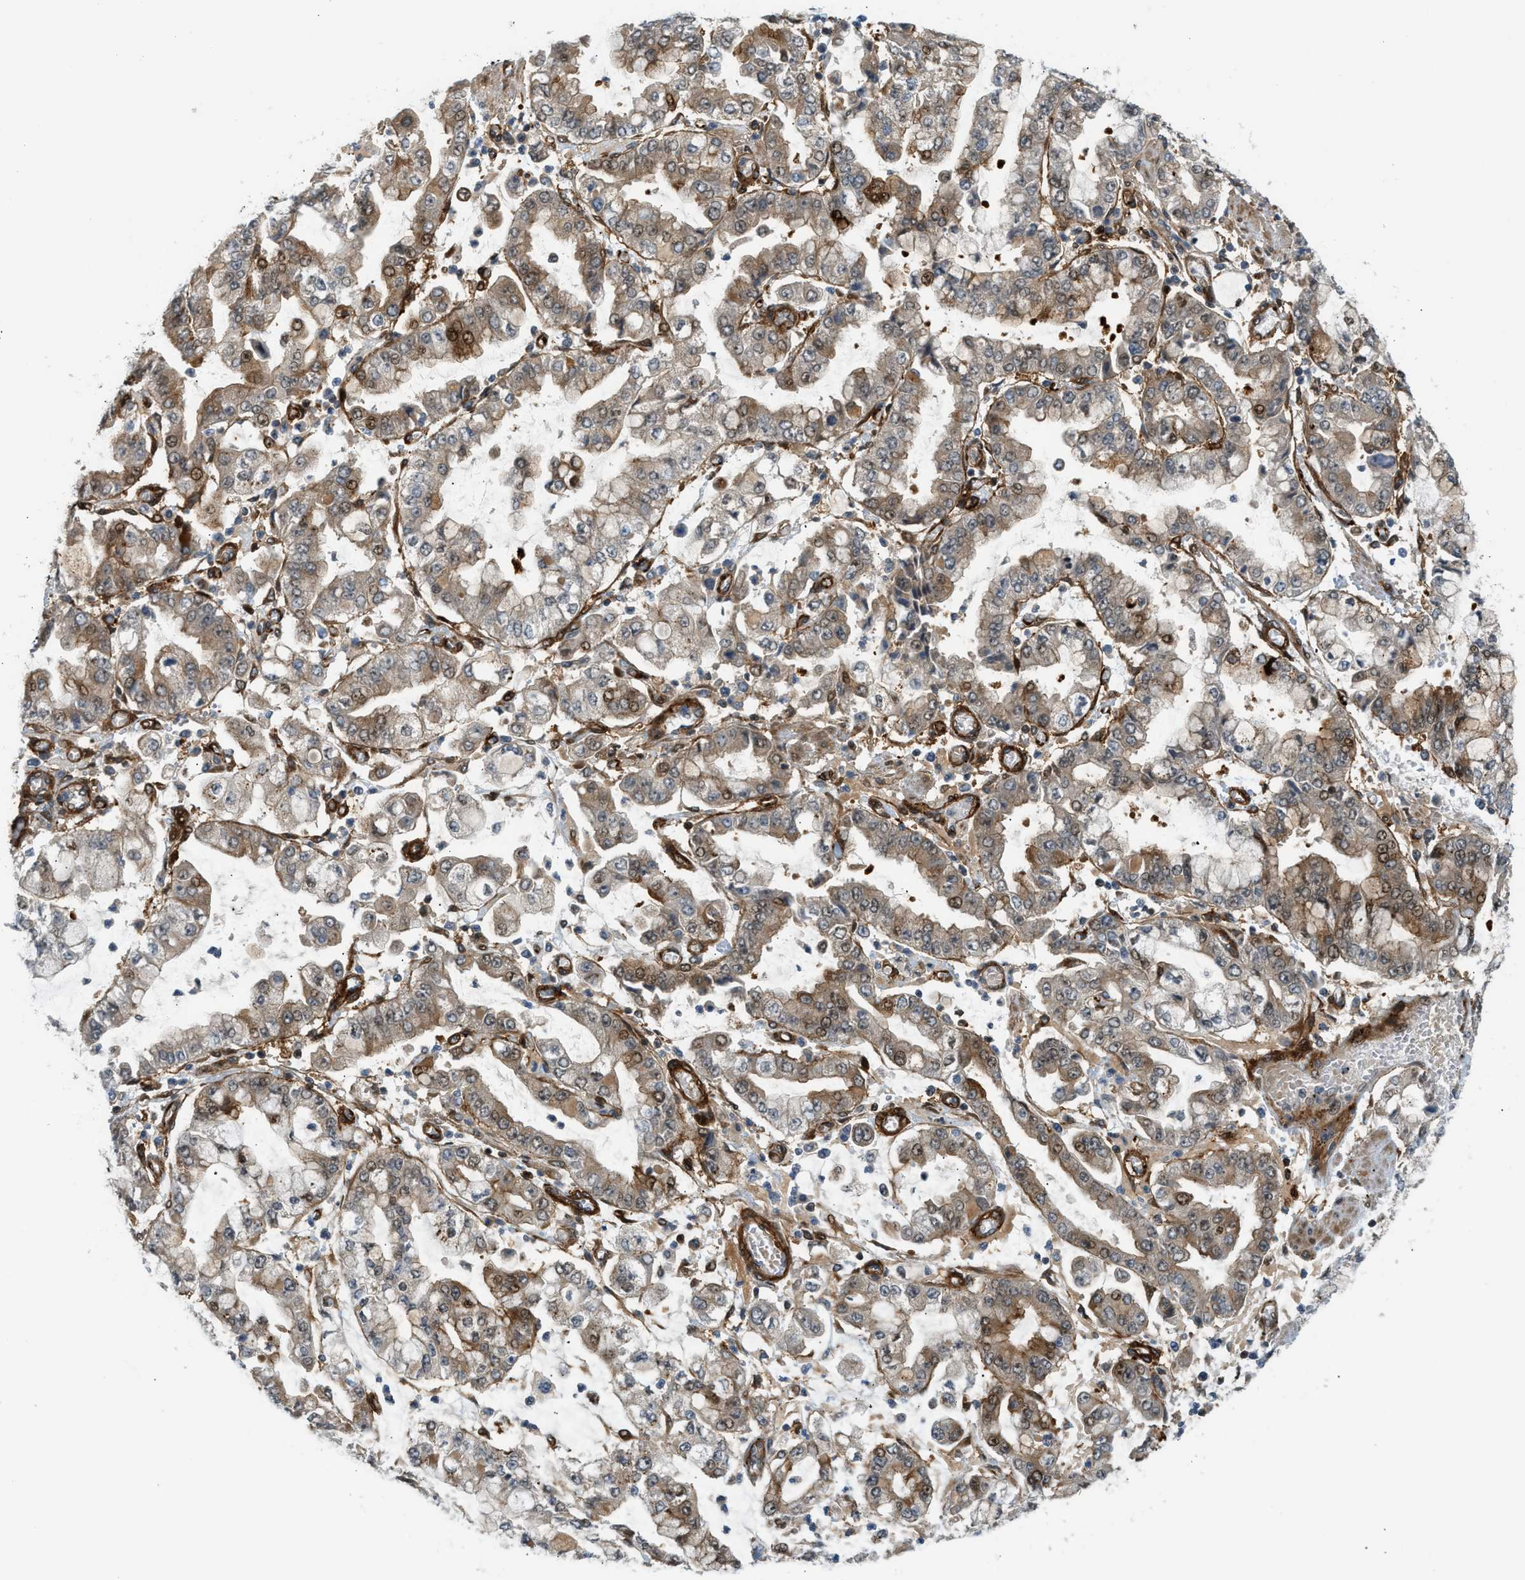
{"staining": {"intensity": "moderate", "quantity": ">75%", "location": "cytoplasmic/membranous"}, "tissue": "stomach cancer", "cell_type": "Tumor cells", "image_type": "cancer", "snomed": [{"axis": "morphology", "description": "Adenocarcinoma, NOS"}, {"axis": "topography", "description": "Stomach"}], "caption": "Immunohistochemical staining of human stomach adenocarcinoma reveals medium levels of moderate cytoplasmic/membranous protein staining in about >75% of tumor cells.", "gene": "EDNRA", "patient": {"sex": "male", "age": 76}}